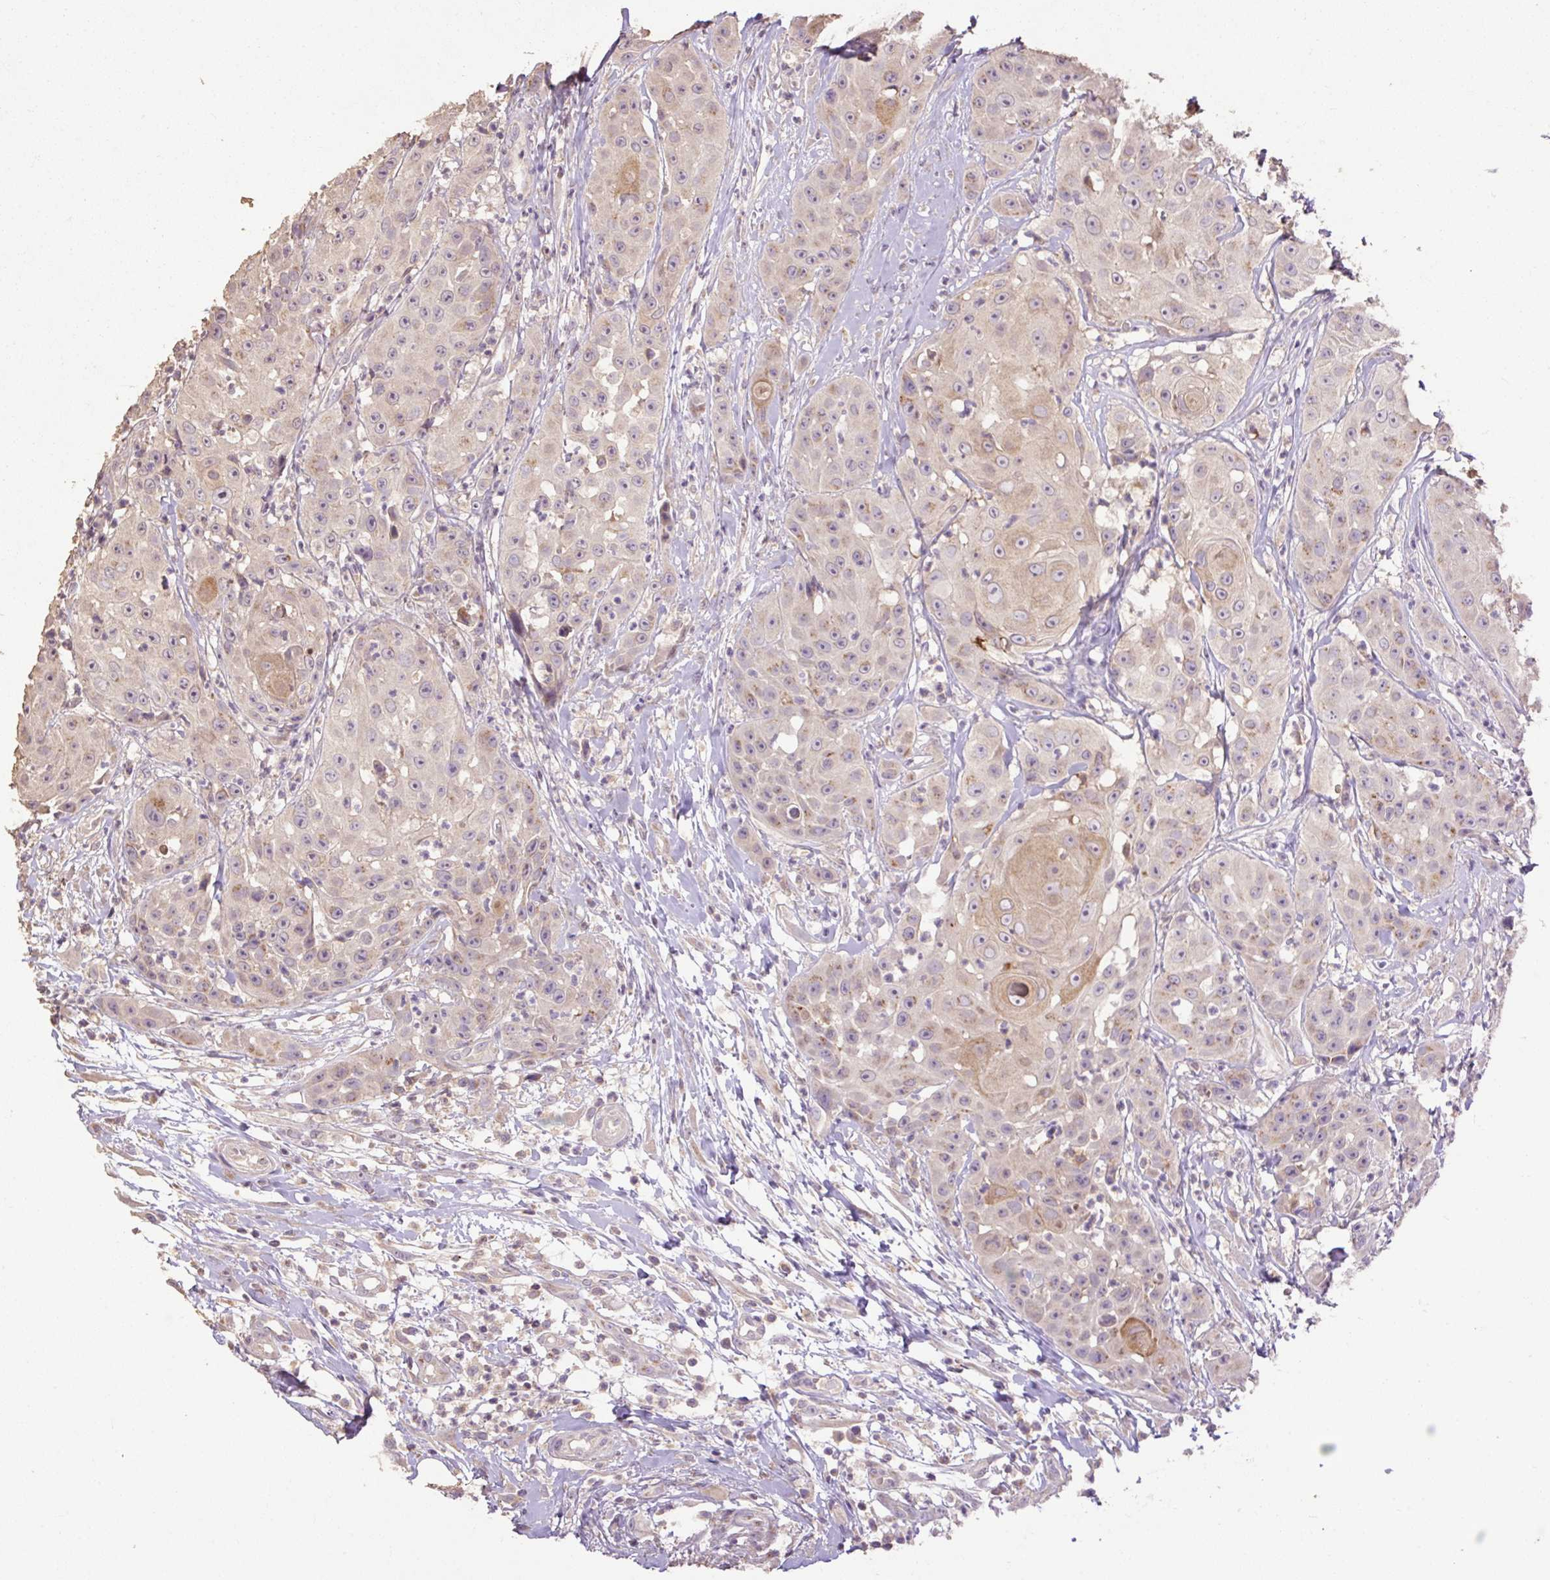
{"staining": {"intensity": "moderate", "quantity": "<25%", "location": "cytoplasmic/membranous"}, "tissue": "head and neck cancer", "cell_type": "Tumor cells", "image_type": "cancer", "snomed": [{"axis": "morphology", "description": "Squamous cell carcinoma, NOS"}, {"axis": "topography", "description": "Head-Neck"}], "caption": "This image shows head and neck cancer stained with immunohistochemistry to label a protein in brown. The cytoplasmic/membranous of tumor cells show moderate positivity for the protein. Nuclei are counter-stained blue.", "gene": "ABR", "patient": {"sex": "male", "age": 83}}